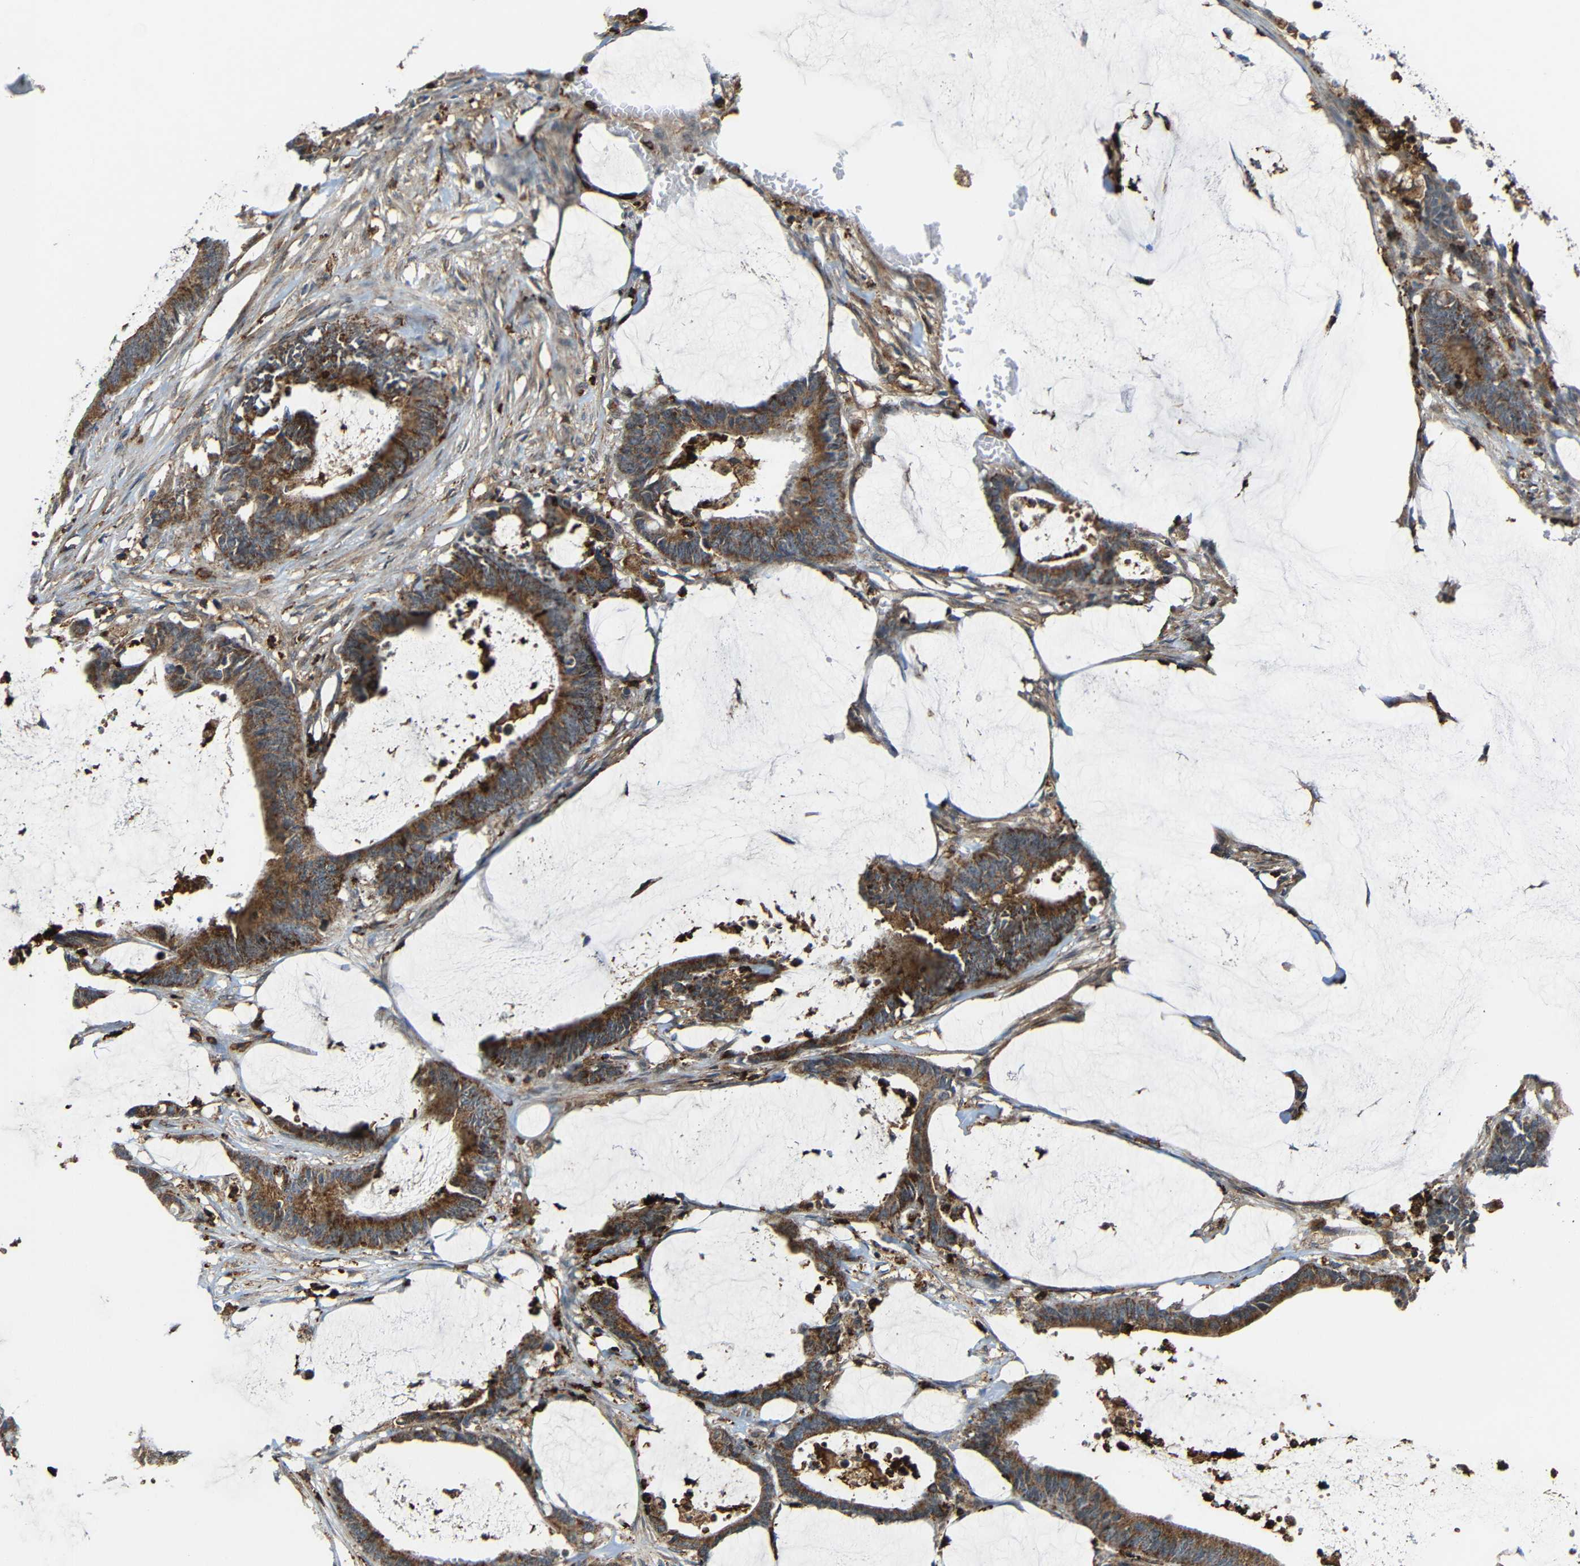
{"staining": {"intensity": "moderate", "quantity": ">75%", "location": "cytoplasmic/membranous"}, "tissue": "colorectal cancer", "cell_type": "Tumor cells", "image_type": "cancer", "snomed": [{"axis": "morphology", "description": "Adenocarcinoma, NOS"}, {"axis": "topography", "description": "Rectum"}], "caption": "Adenocarcinoma (colorectal) stained for a protein exhibits moderate cytoplasmic/membranous positivity in tumor cells. (Brightfield microscopy of DAB IHC at high magnification).", "gene": "C1GALT1", "patient": {"sex": "female", "age": 66}}